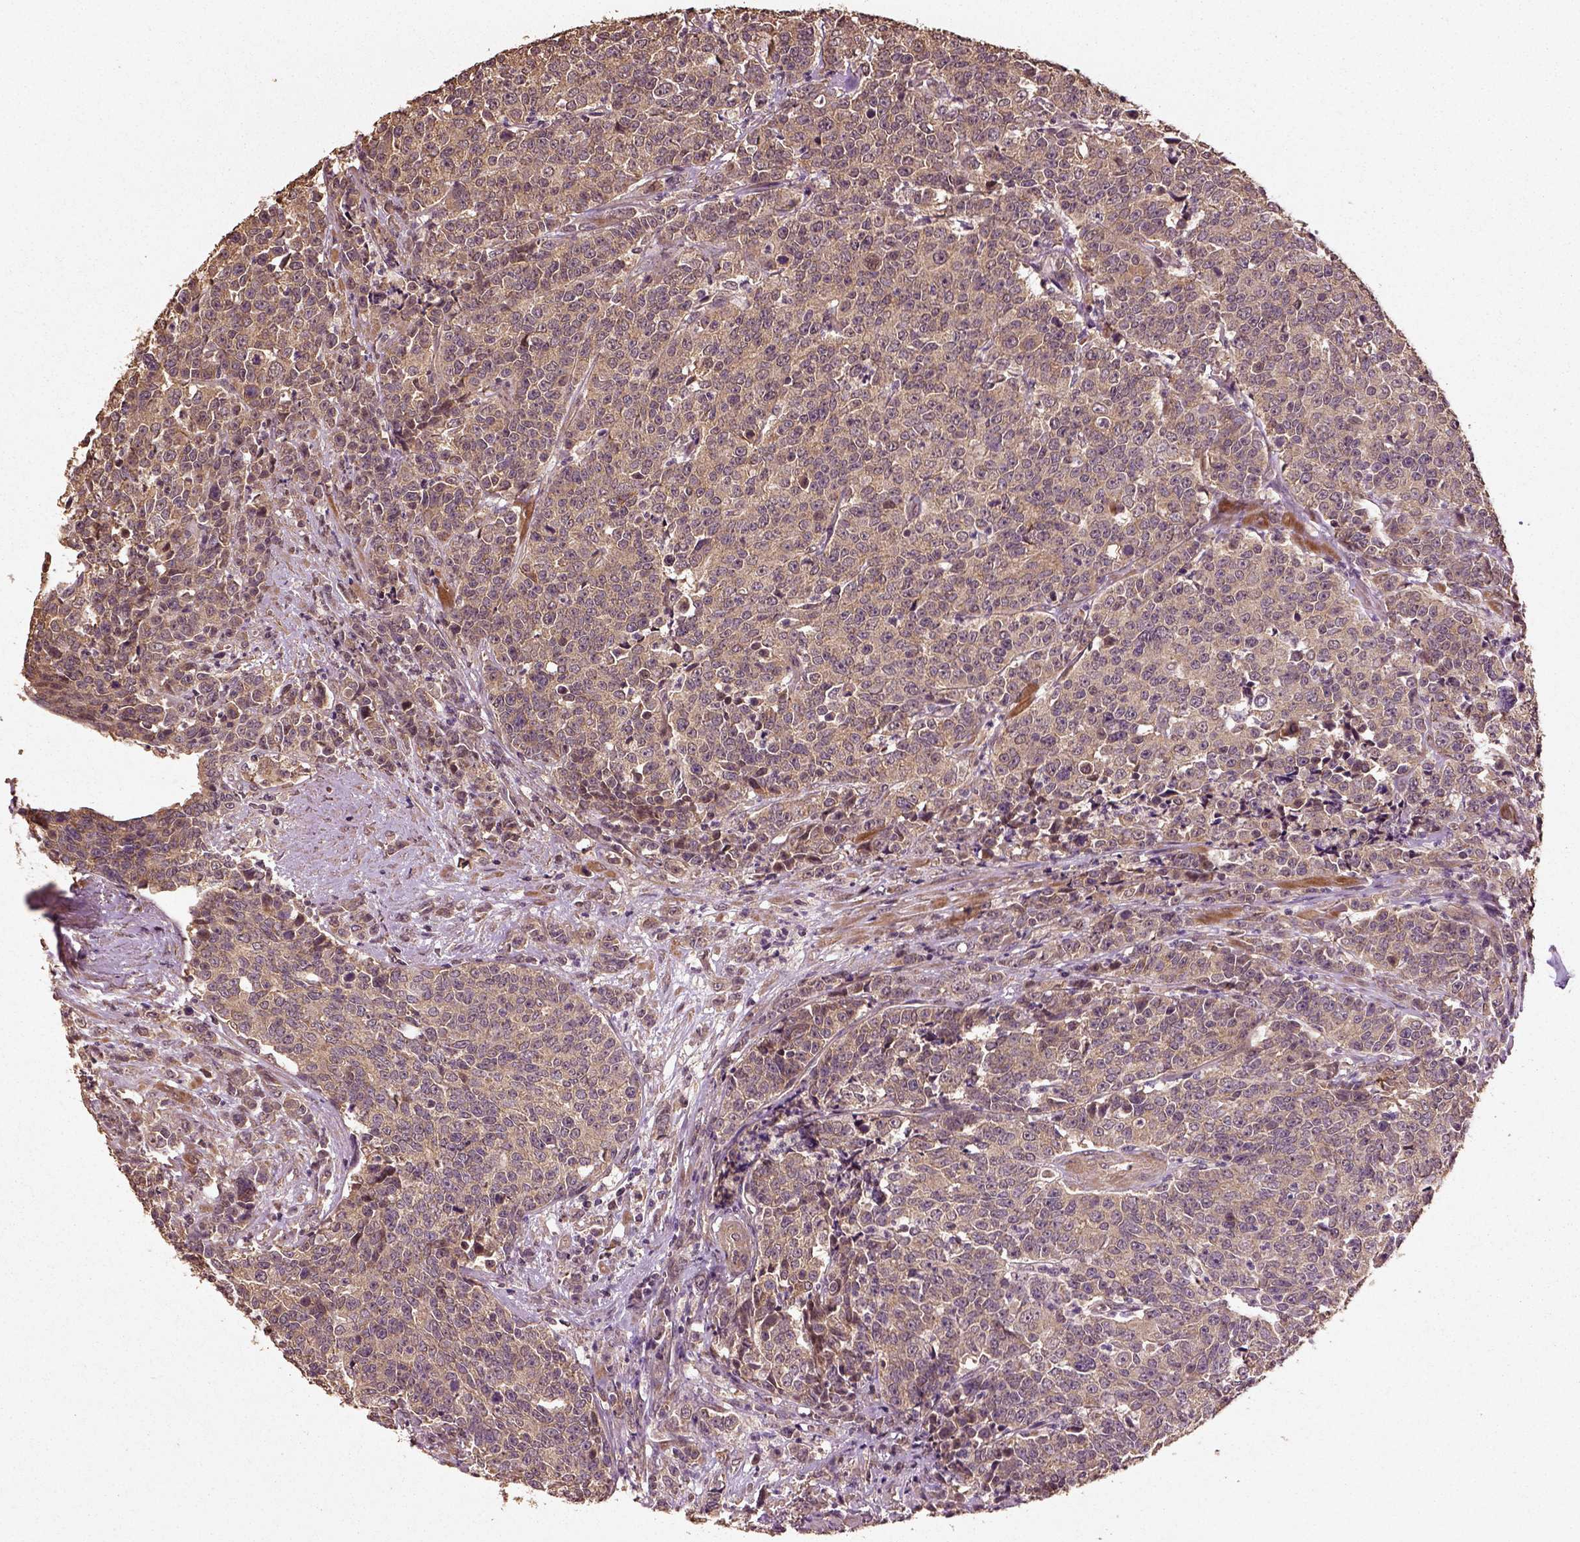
{"staining": {"intensity": "weak", "quantity": ">75%", "location": "cytoplasmic/membranous"}, "tissue": "prostate cancer", "cell_type": "Tumor cells", "image_type": "cancer", "snomed": [{"axis": "morphology", "description": "Adenocarcinoma, NOS"}, {"axis": "topography", "description": "Prostate"}], "caption": "DAB immunohistochemical staining of human adenocarcinoma (prostate) exhibits weak cytoplasmic/membranous protein positivity in about >75% of tumor cells.", "gene": "ERV3-1", "patient": {"sex": "male", "age": 67}}